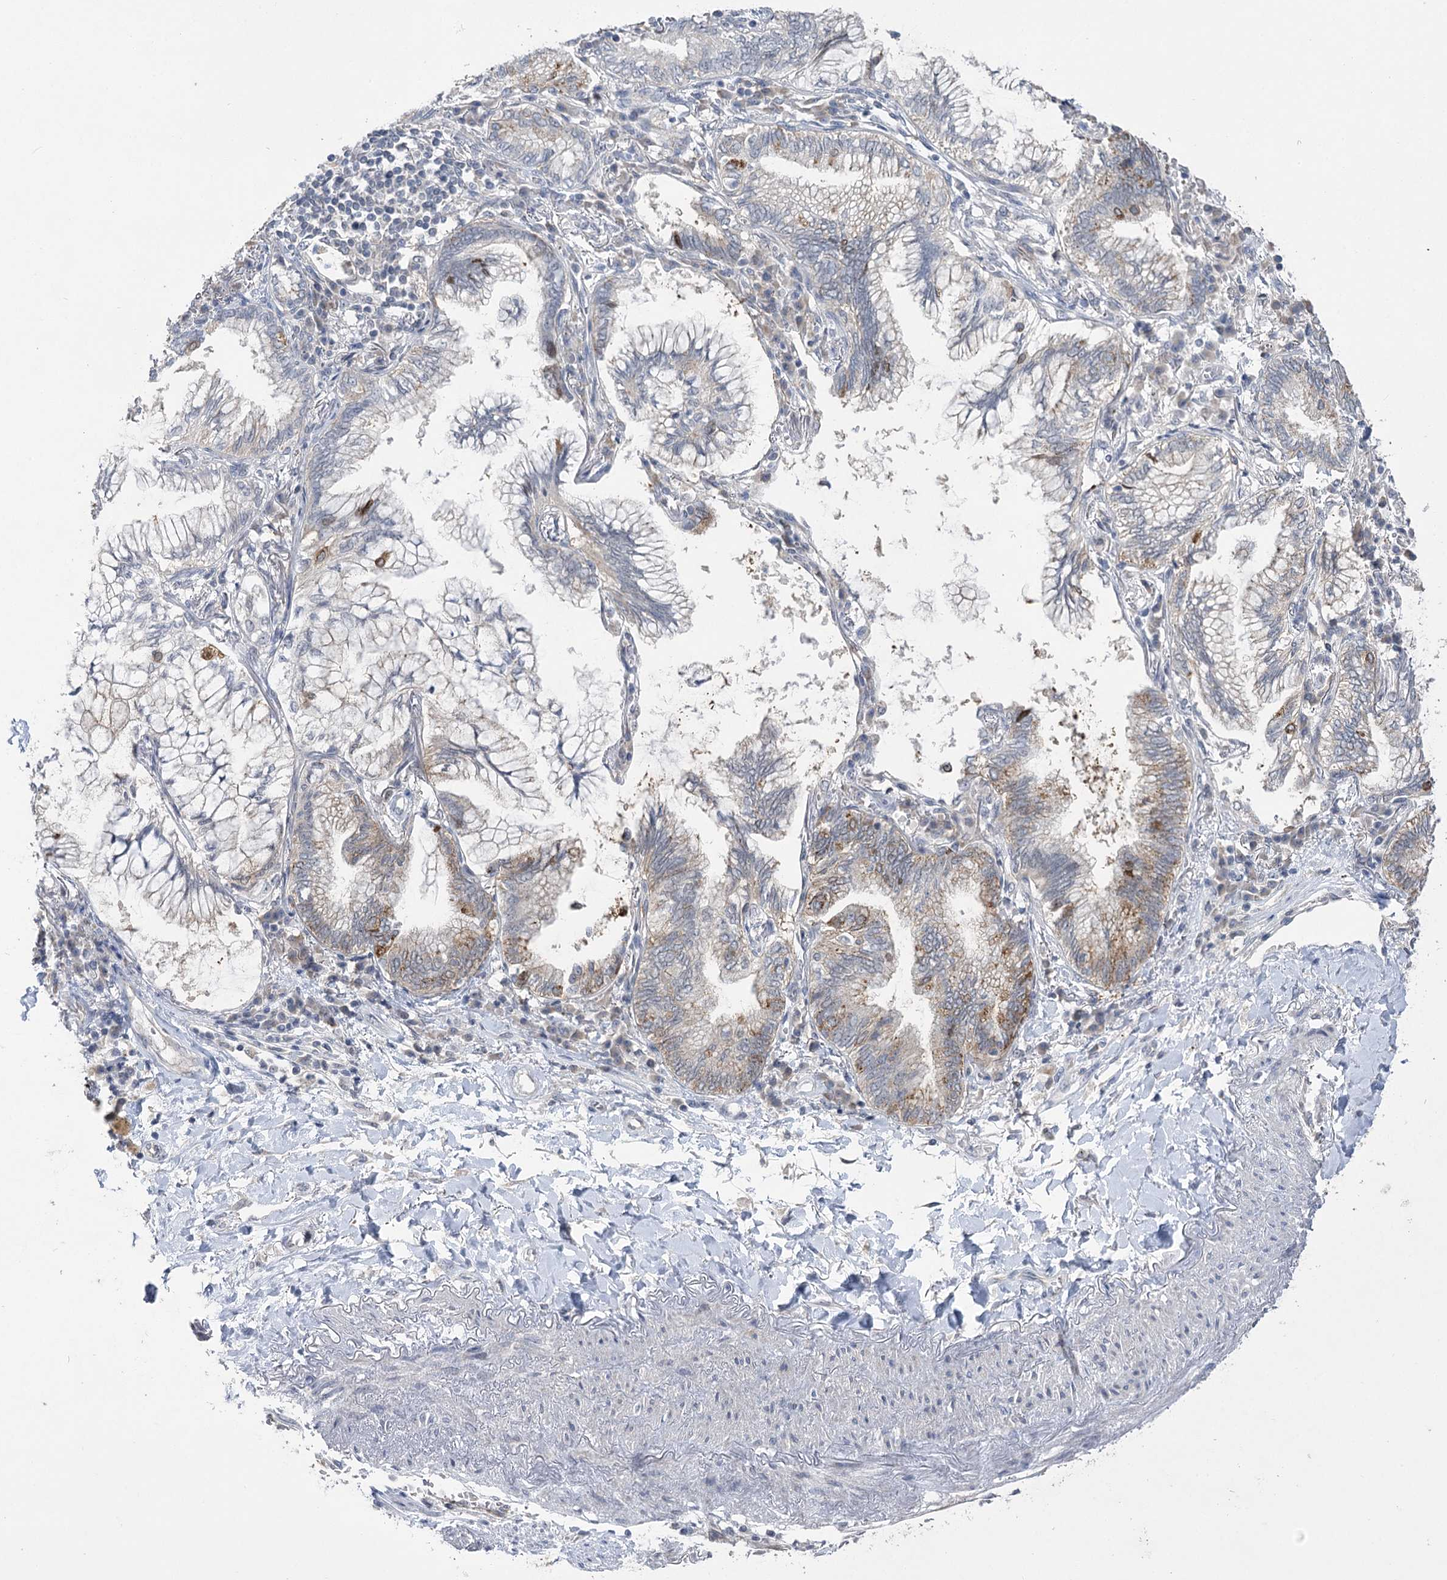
{"staining": {"intensity": "weak", "quantity": "<25%", "location": "cytoplasmic/membranous"}, "tissue": "lung cancer", "cell_type": "Tumor cells", "image_type": "cancer", "snomed": [{"axis": "morphology", "description": "Adenocarcinoma, NOS"}, {"axis": "topography", "description": "Lung"}], "caption": "DAB (3,3'-diaminobenzidine) immunohistochemical staining of human lung adenocarcinoma displays no significant positivity in tumor cells. (Brightfield microscopy of DAB immunohistochemistry (IHC) at high magnification).", "gene": "PHYHIPL", "patient": {"sex": "female", "age": 70}}